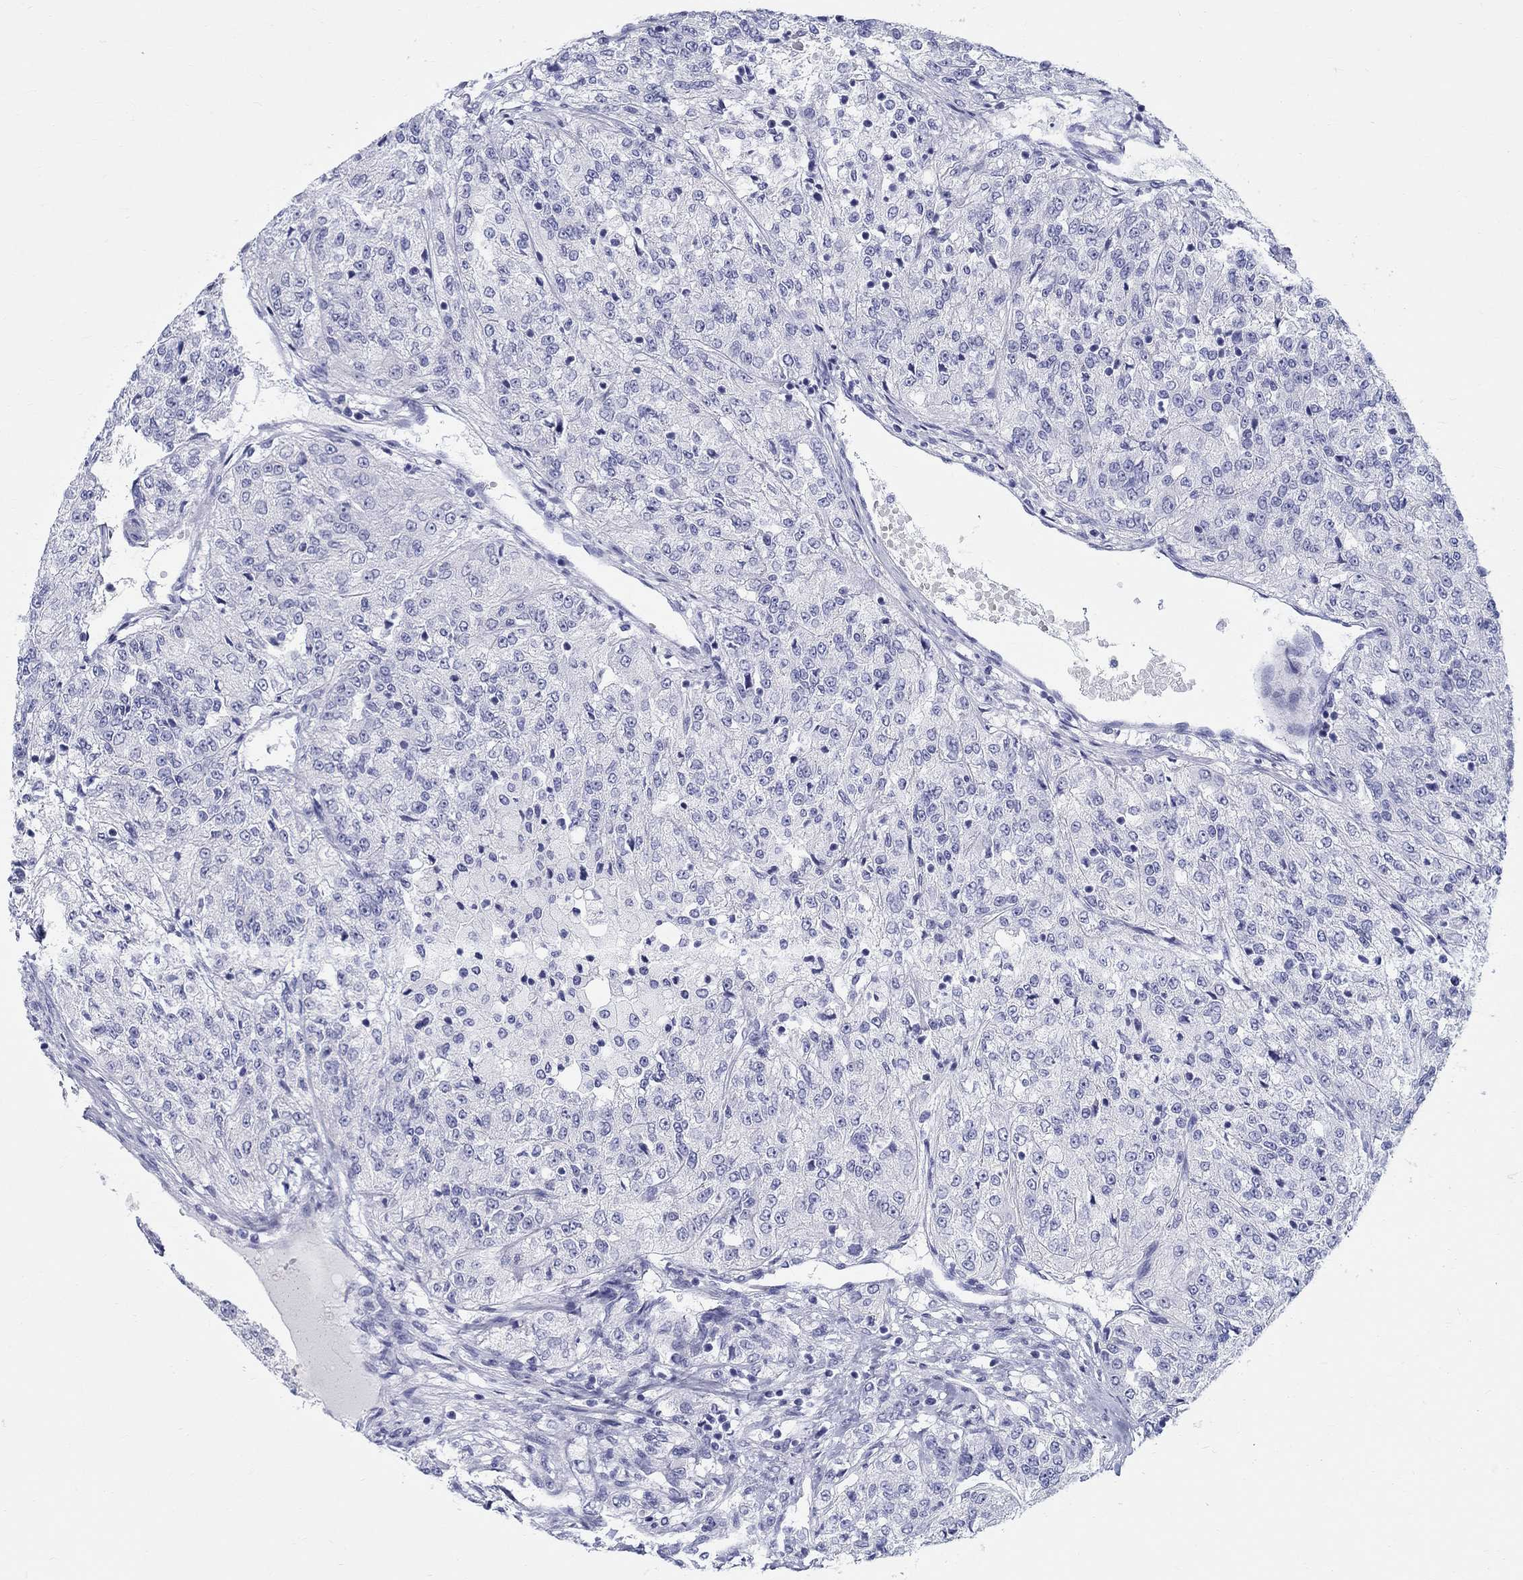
{"staining": {"intensity": "negative", "quantity": "none", "location": "none"}, "tissue": "renal cancer", "cell_type": "Tumor cells", "image_type": "cancer", "snomed": [{"axis": "morphology", "description": "Adenocarcinoma, NOS"}, {"axis": "topography", "description": "Kidney"}], "caption": "An IHC histopathology image of adenocarcinoma (renal) is shown. There is no staining in tumor cells of adenocarcinoma (renal).", "gene": "LAMP5", "patient": {"sex": "female", "age": 63}}